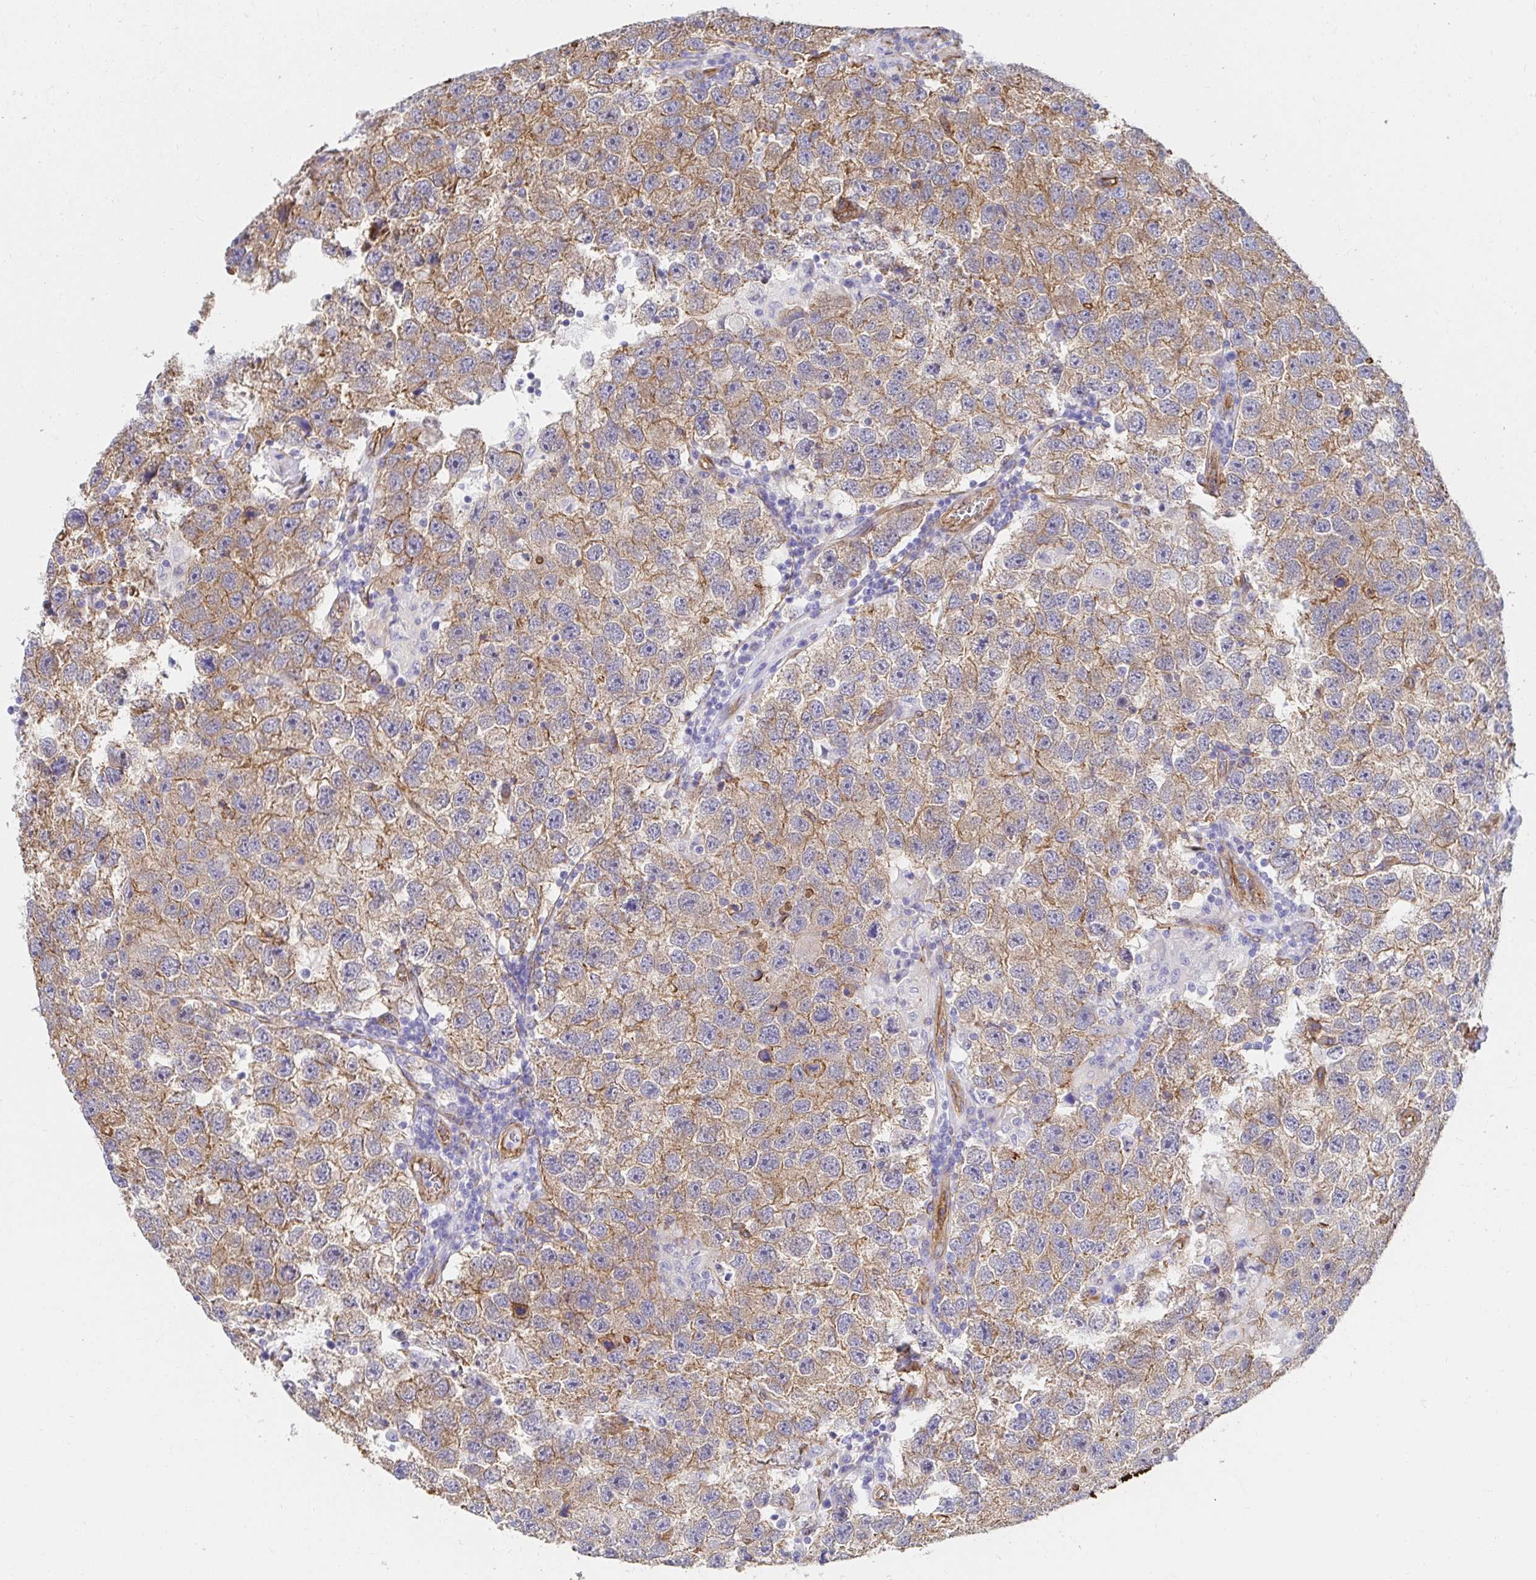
{"staining": {"intensity": "moderate", "quantity": ">75%", "location": "cytoplasmic/membranous"}, "tissue": "testis cancer", "cell_type": "Tumor cells", "image_type": "cancer", "snomed": [{"axis": "morphology", "description": "Seminoma, NOS"}, {"axis": "topography", "description": "Testis"}], "caption": "Protein expression analysis of human seminoma (testis) reveals moderate cytoplasmic/membranous expression in about >75% of tumor cells. (DAB (3,3'-diaminobenzidine) = brown stain, brightfield microscopy at high magnification).", "gene": "CTTN", "patient": {"sex": "male", "age": 26}}